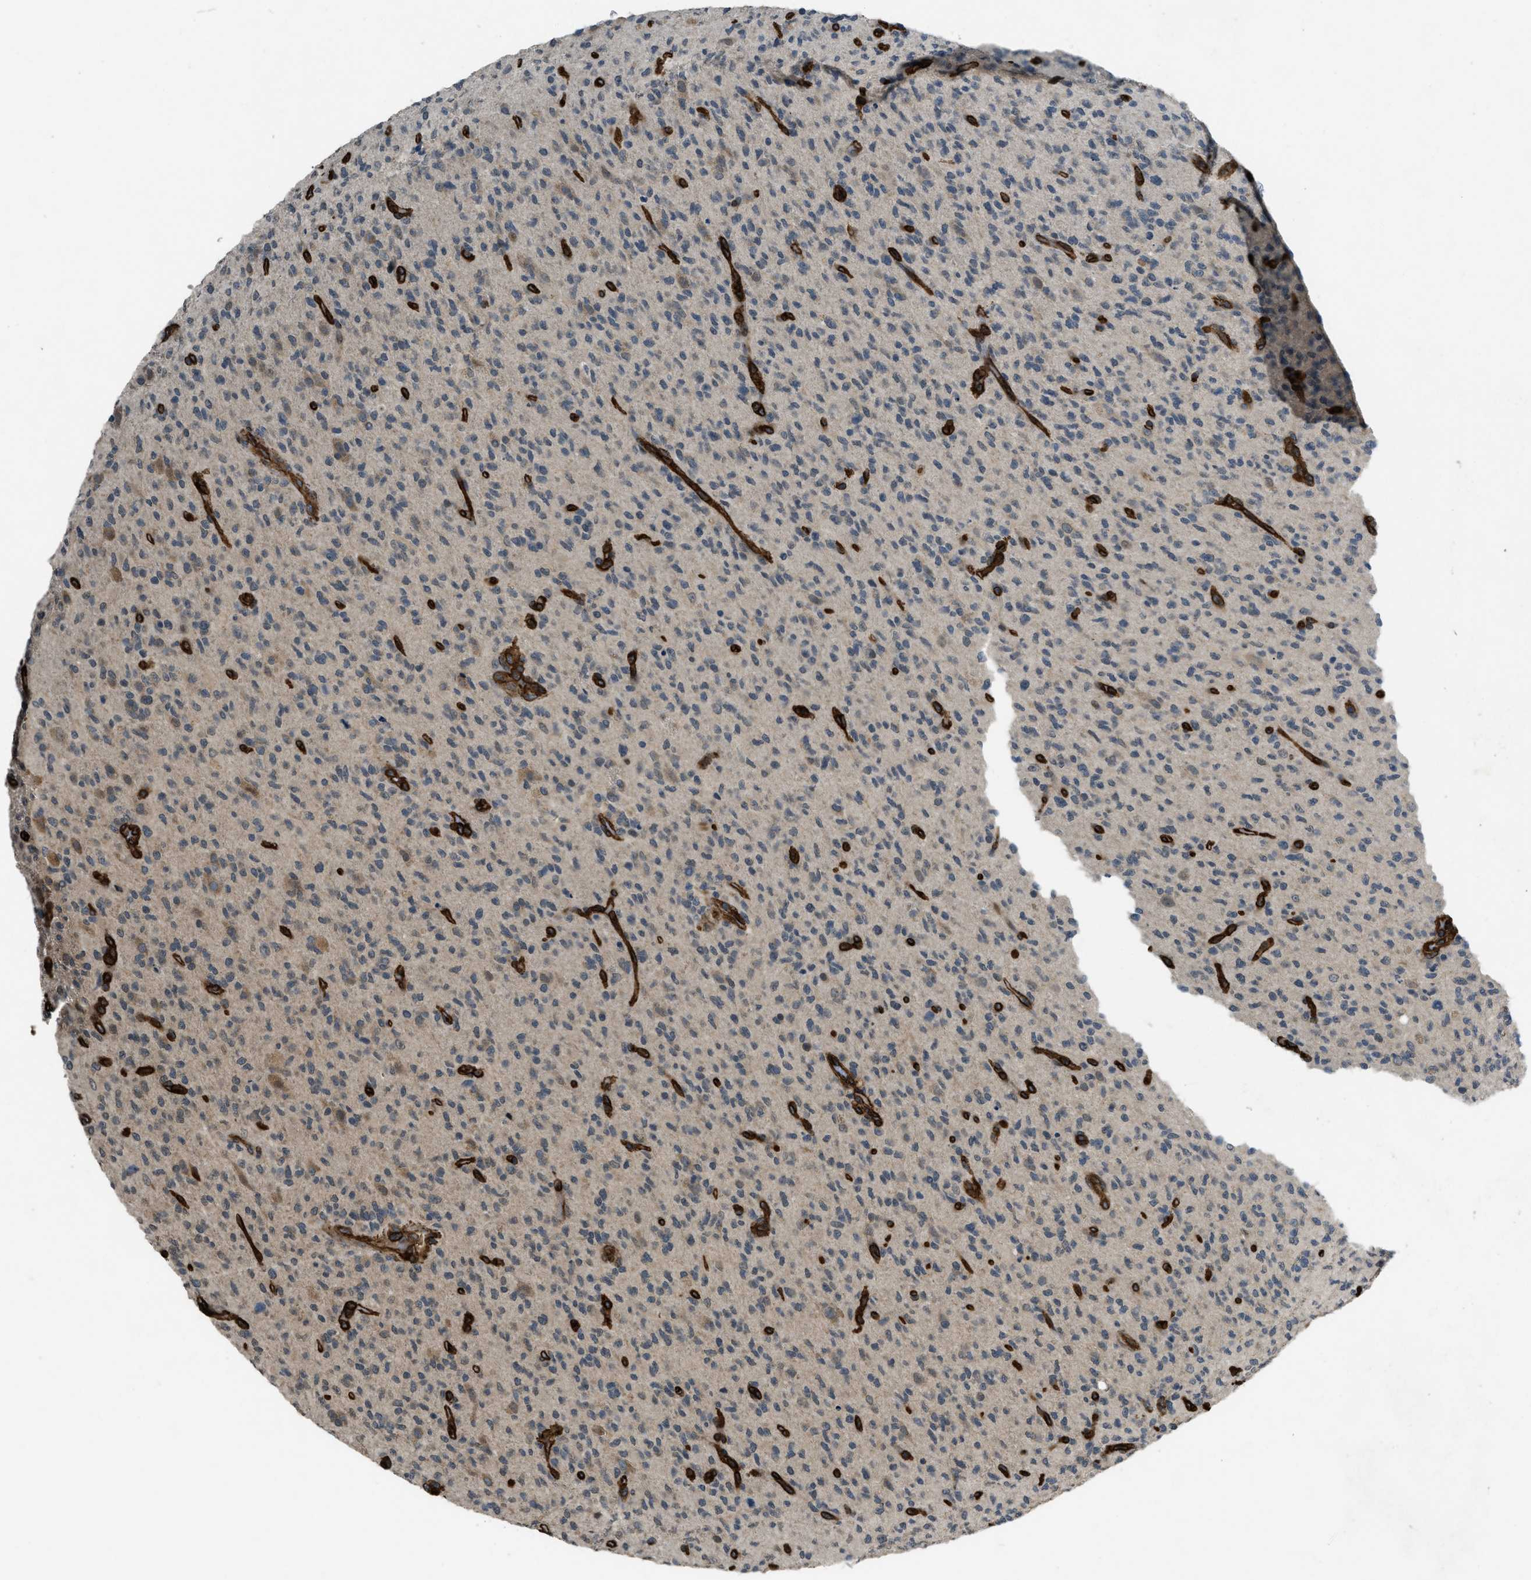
{"staining": {"intensity": "moderate", "quantity": "<25%", "location": "cytoplasmic/membranous"}, "tissue": "glioma", "cell_type": "Tumor cells", "image_type": "cancer", "snomed": [{"axis": "morphology", "description": "Glioma, malignant, High grade"}, {"axis": "topography", "description": "Brain"}], "caption": "Glioma stained for a protein (brown) shows moderate cytoplasmic/membranous positive expression in approximately <25% of tumor cells.", "gene": "NMB", "patient": {"sex": "male", "age": 71}}